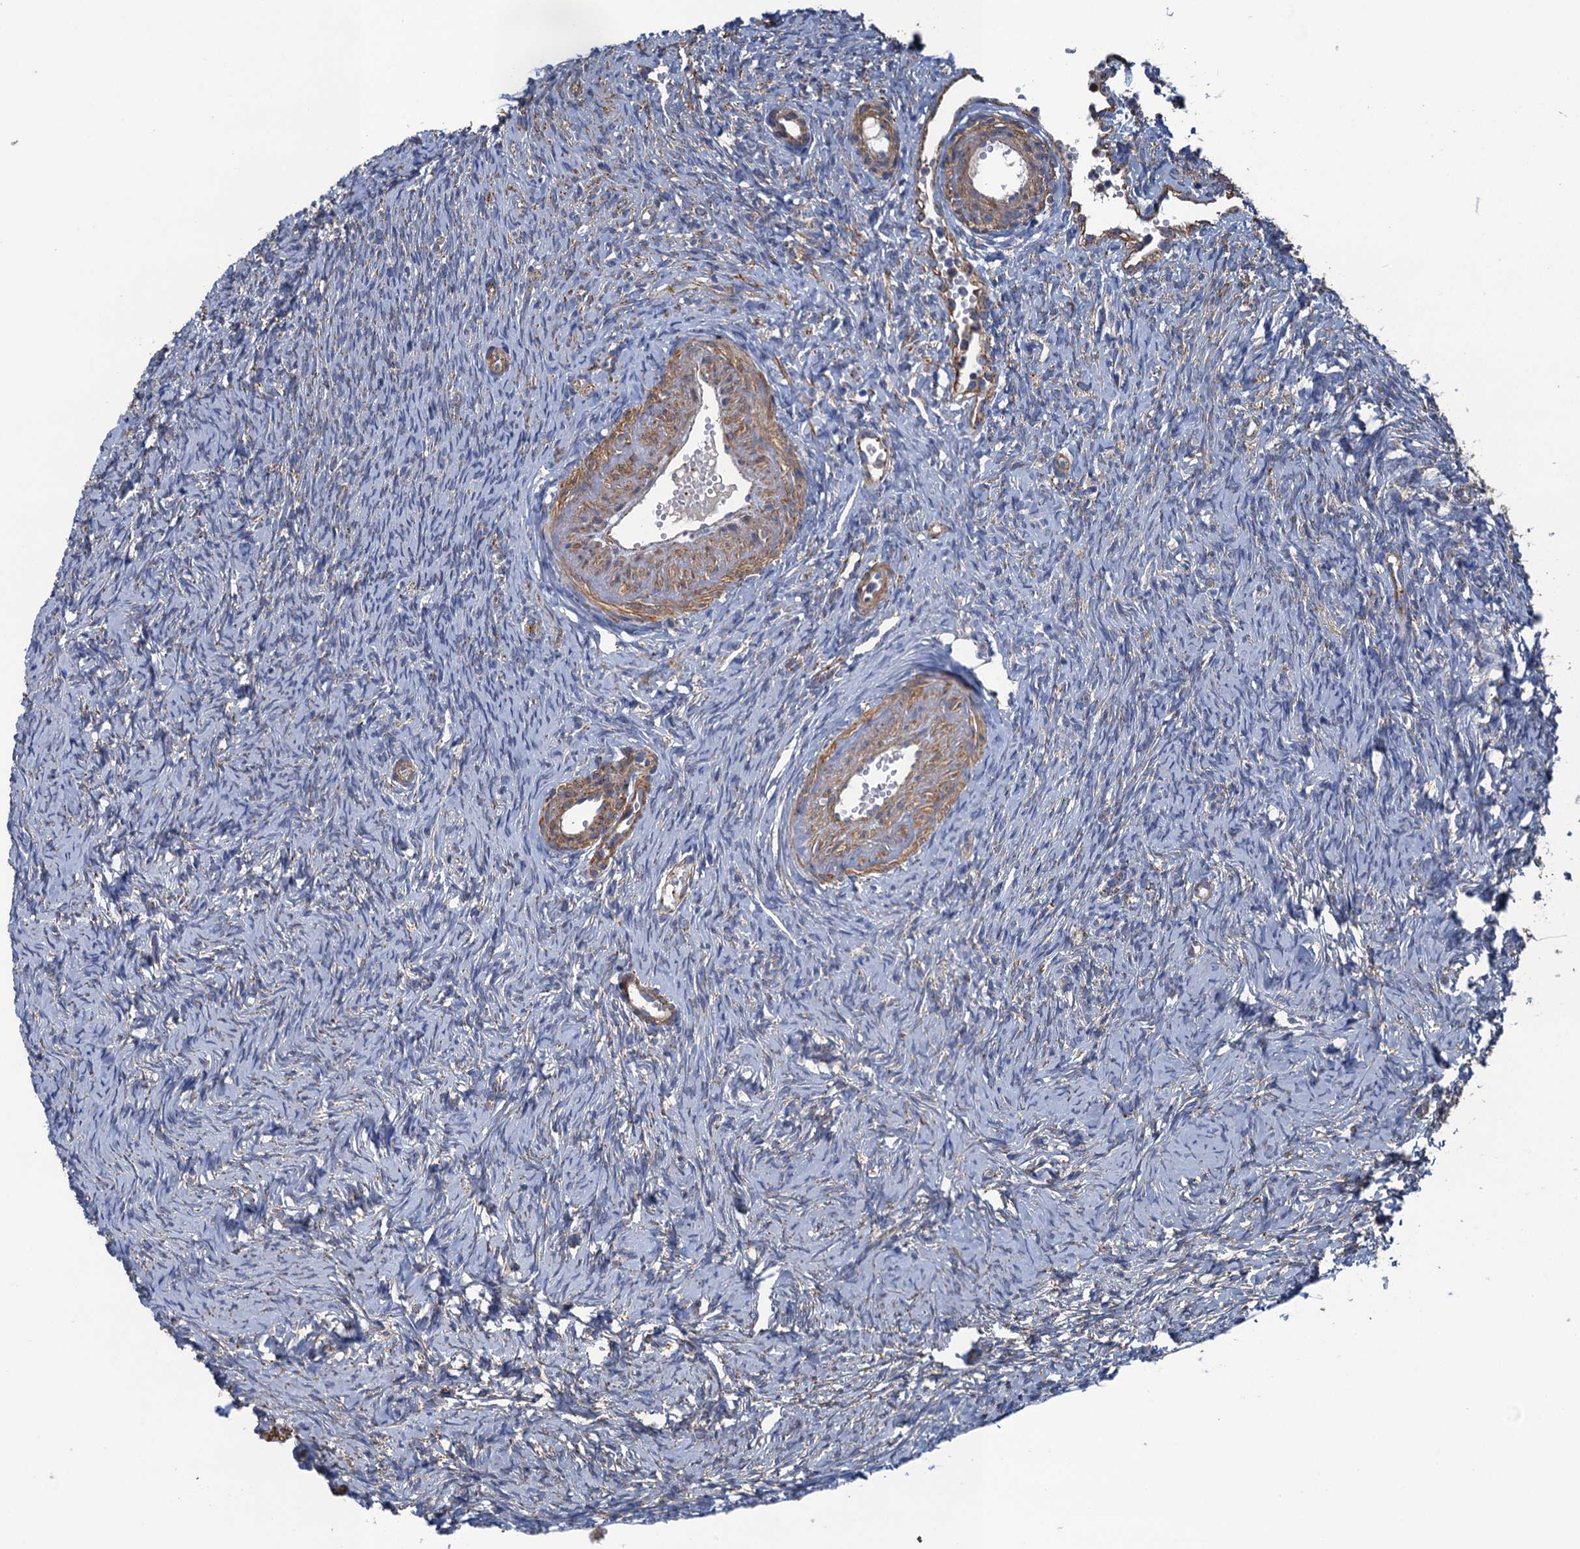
{"staining": {"intensity": "weak", "quantity": "<25%", "location": "cytoplasmic/membranous"}, "tissue": "ovary", "cell_type": "Ovarian stroma cells", "image_type": "normal", "snomed": [{"axis": "morphology", "description": "Normal tissue, NOS"}, {"axis": "topography", "description": "Ovary"}], "caption": "Photomicrograph shows no protein staining in ovarian stroma cells of normal ovary.", "gene": "ENSG00000260643", "patient": {"sex": "female", "age": 51}}